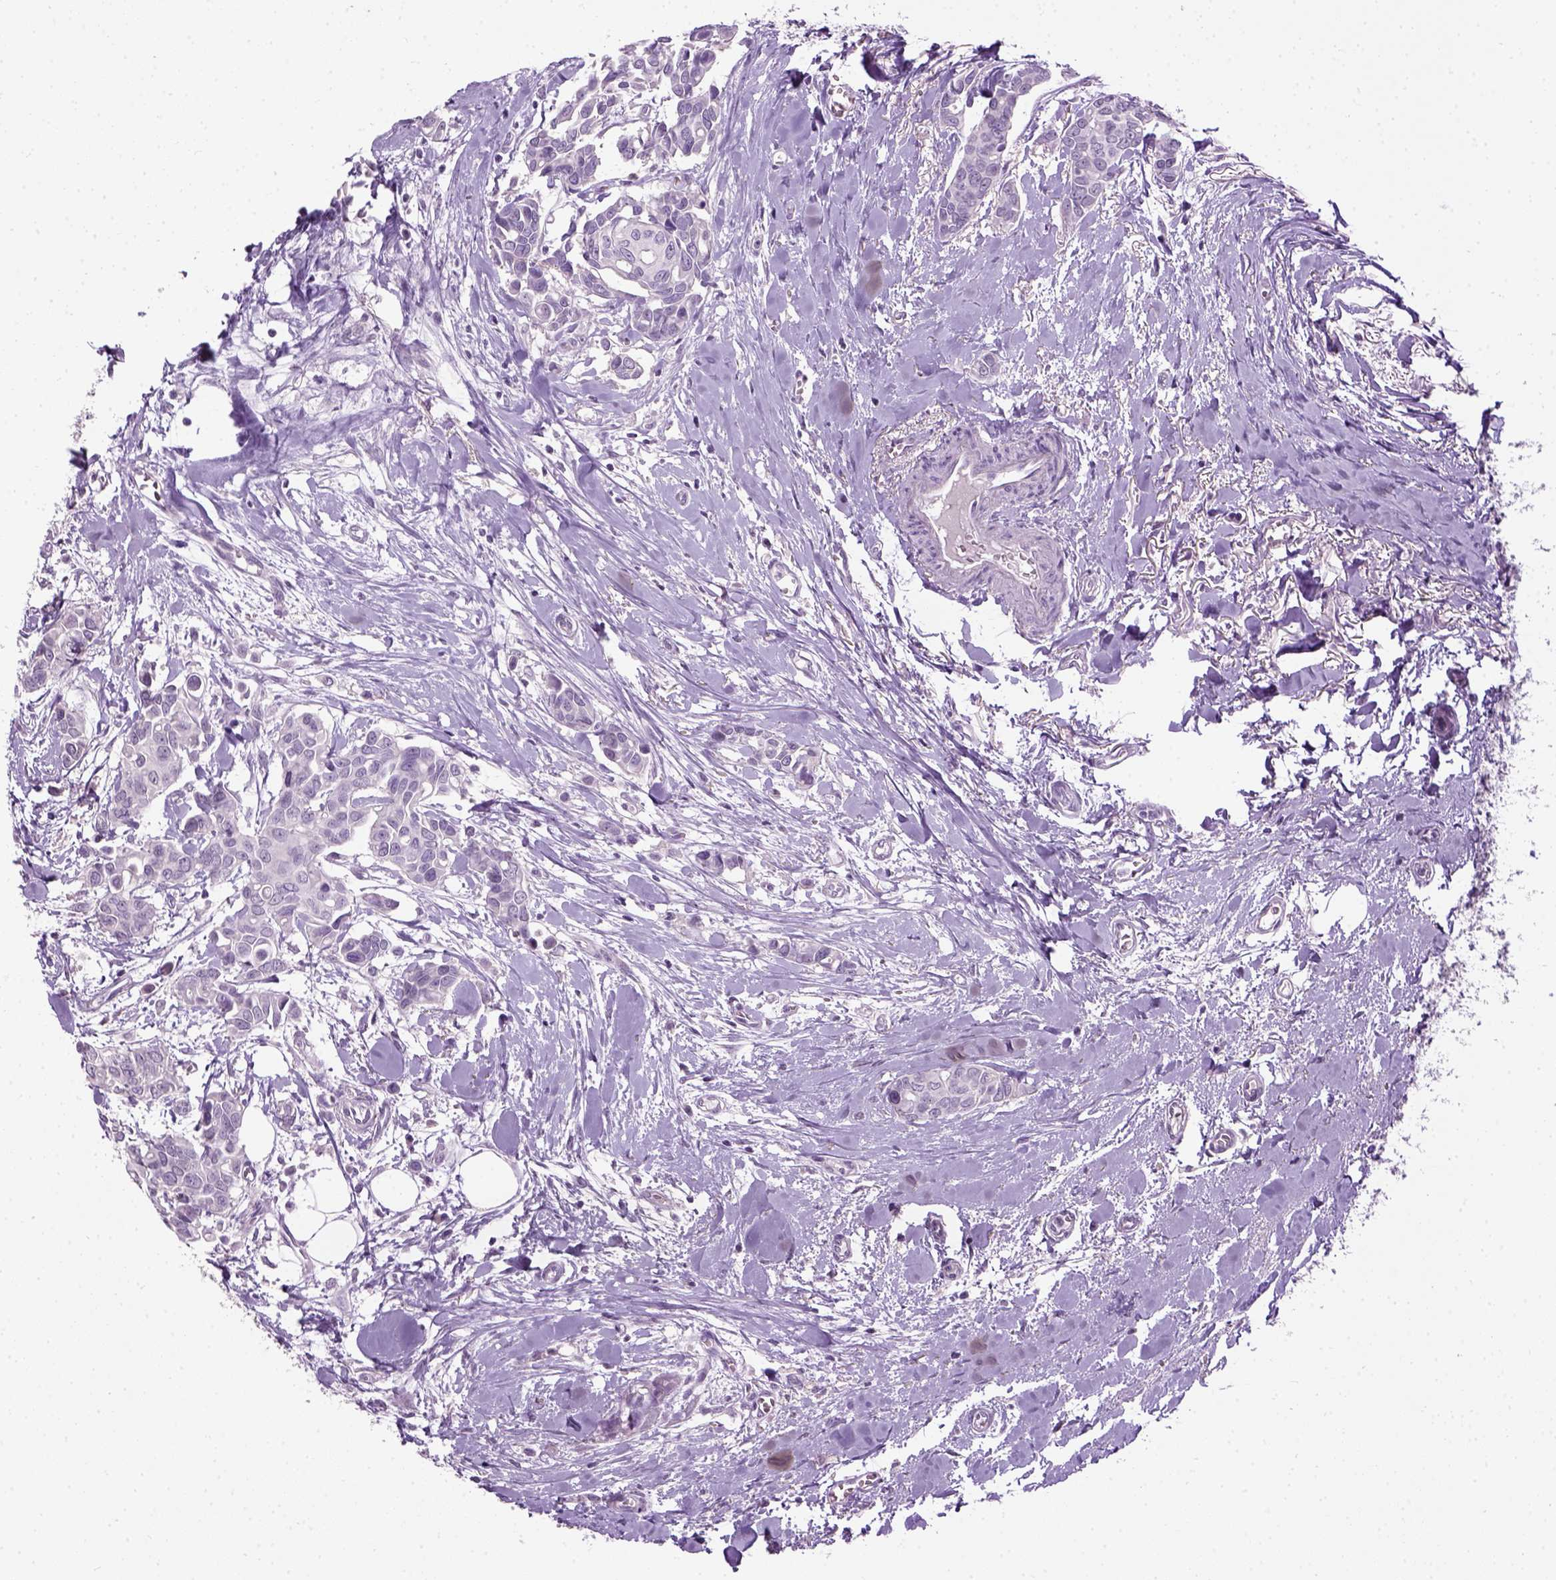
{"staining": {"intensity": "negative", "quantity": "none", "location": "none"}, "tissue": "breast cancer", "cell_type": "Tumor cells", "image_type": "cancer", "snomed": [{"axis": "morphology", "description": "Duct carcinoma"}, {"axis": "topography", "description": "Breast"}], "caption": "This is an immunohistochemistry image of infiltrating ductal carcinoma (breast). There is no staining in tumor cells.", "gene": "GABRB2", "patient": {"sex": "female", "age": 54}}